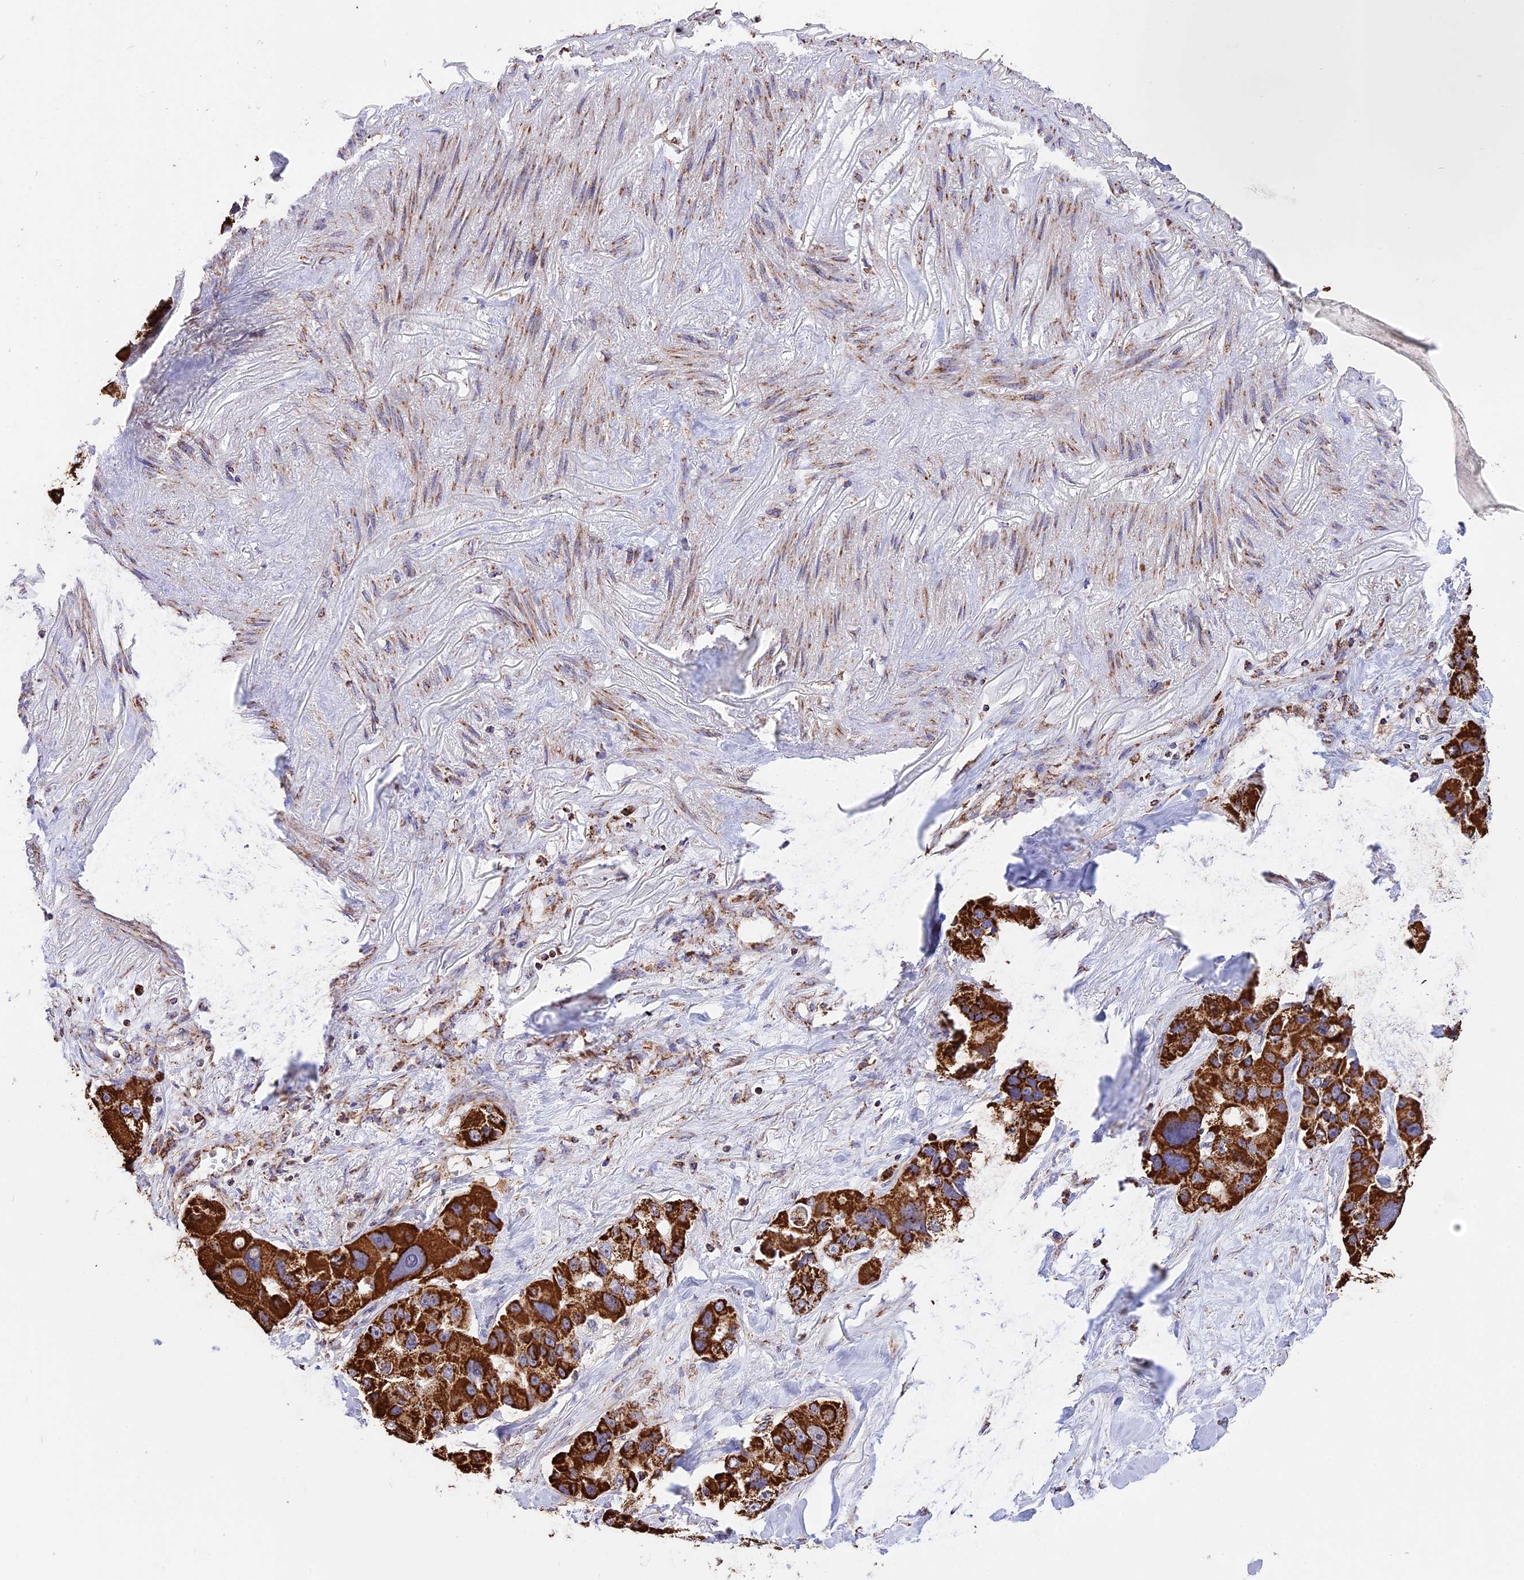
{"staining": {"intensity": "strong", "quantity": ">75%", "location": "cytoplasmic/membranous"}, "tissue": "lung cancer", "cell_type": "Tumor cells", "image_type": "cancer", "snomed": [{"axis": "morphology", "description": "Adenocarcinoma, NOS"}, {"axis": "topography", "description": "Lung"}], "caption": "This photomicrograph demonstrates immunohistochemistry staining of human adenocarcinoma (lung), with high strong cytoplasmic/membranous expression in about >75% of tumor cells.", "gene": "TTC4", "patient": {"sex": "female", "age": 54}}